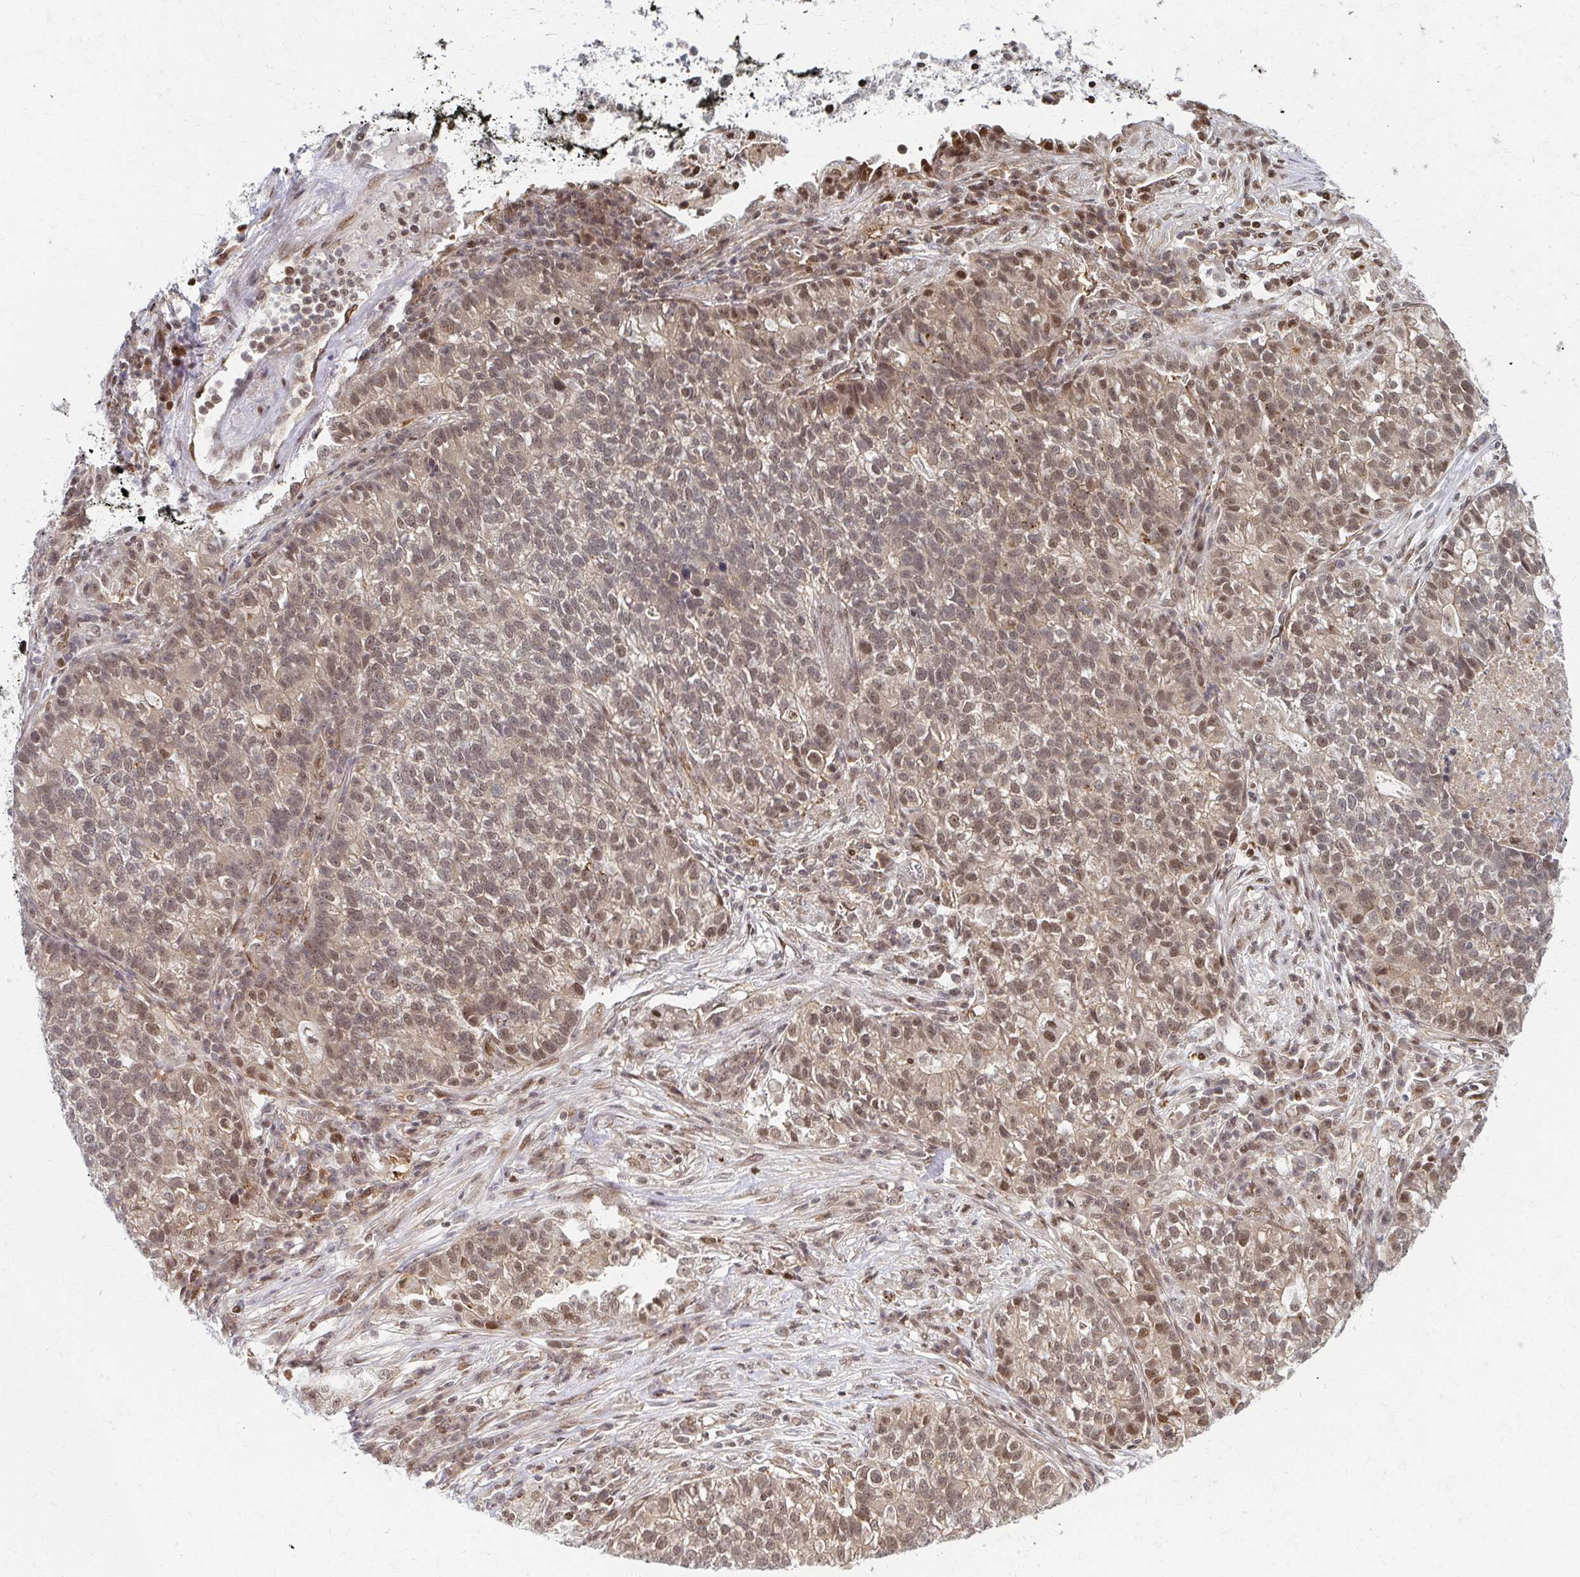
{"staining": {"intensity": "weak", "quantity": "25%-75%", "location": "nuclear"}, "tissue": "lung cancer", "cell_type": "Tumor cells", "image_type": "cancer", "snomed": [{"axis": "morphology", "description": "Adenocarcinoma, NOS"}, {"axis": "topography", "description": "Lung"}], "caption": "This micrograph shows adenocarcinoma (lung) stained with immunohistochemistry to label a protein in brown. The nuclear of tumor cells show weak positivity for the protein. Nuclei are counter-stained blue.", "gene": "PSMD7", "patient": {"sex": "male", "age": 57}}